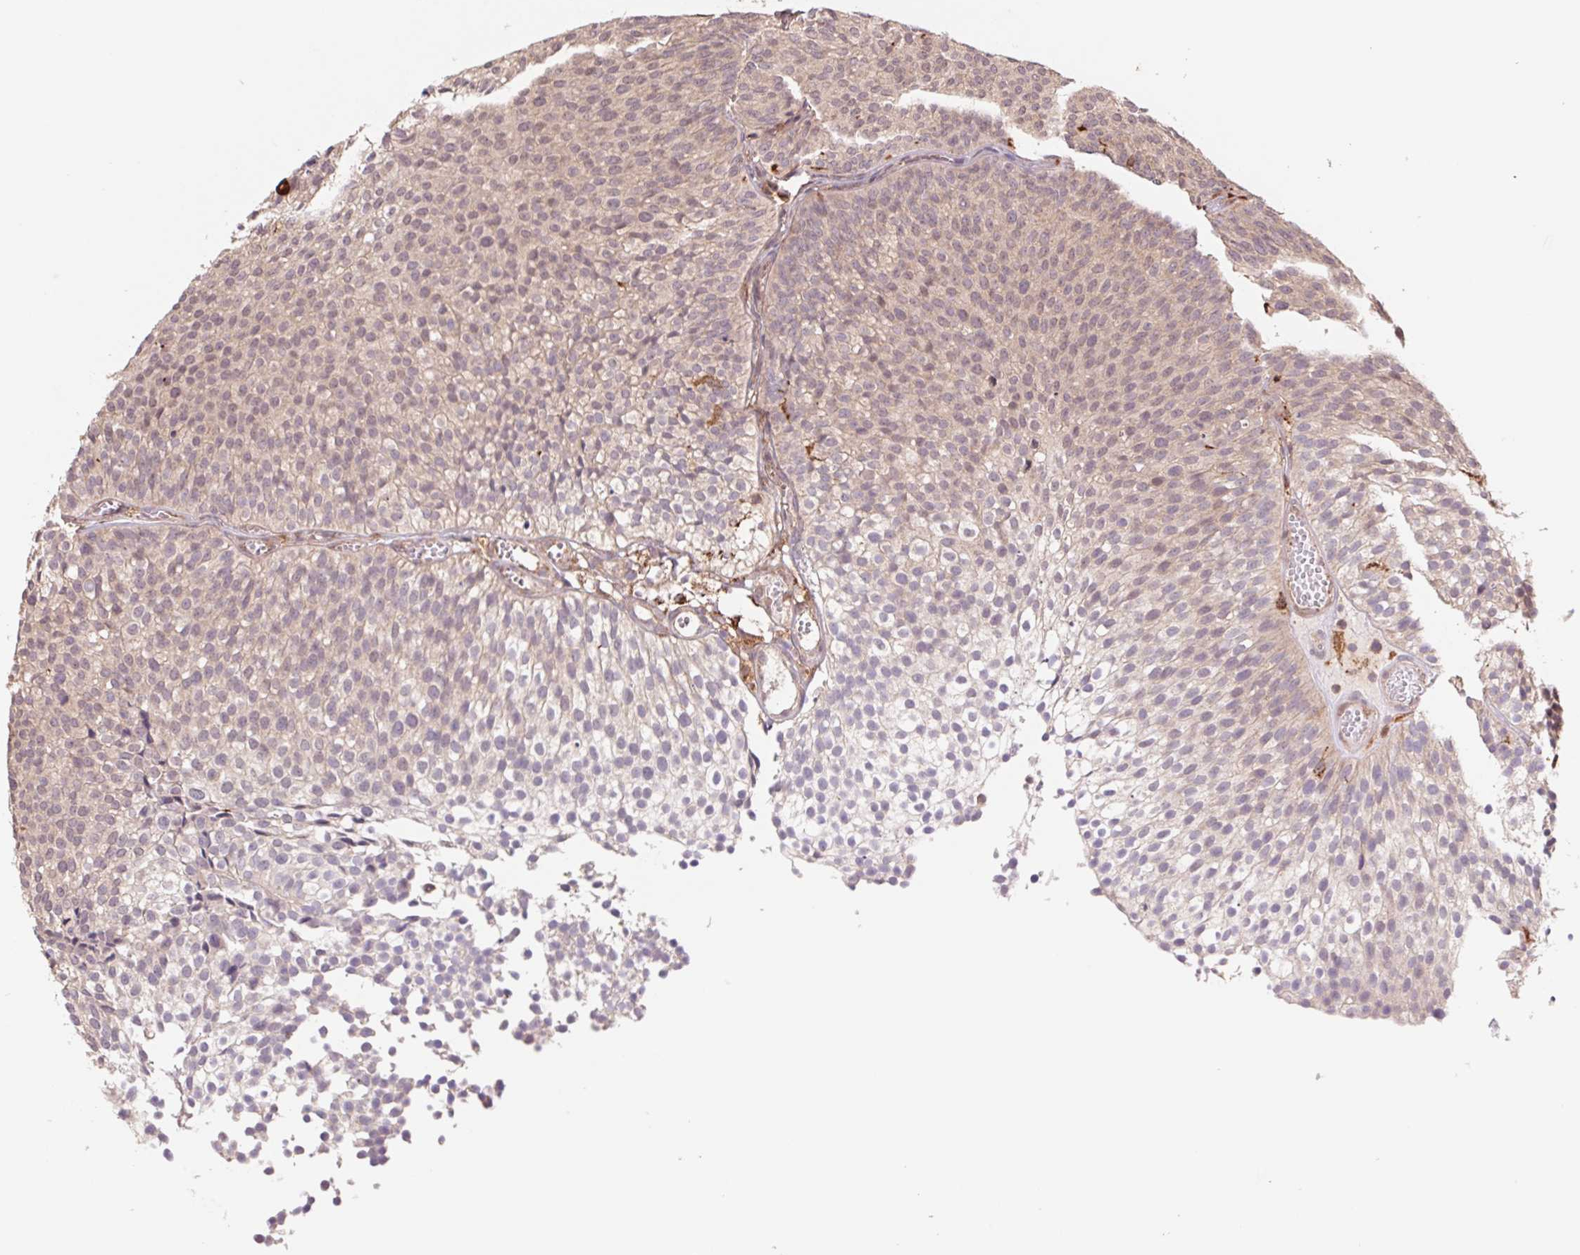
{"staining": {"intensity": "weak", "quantity": "<25%", "location": "cytoplasmic/membranous"}, "tissue": "urothelial cancer", "cell_type": "Tumor cells", "image_type": "cancer", "snomed": [{"axis": "morphology", "description": "Urothelial carcinoma, Low grade"}, {"axis": "topography", "description": "Urinary bladder"}], "caption": "A high-resolution histopathology image shows immunohistochemistry (IHC) staining of urothelial carcinoma (low-grade), which shows no significant staining in tumor cells. (Immunohistochemistry, brightfield microscopy, high magnification).", "gene": "URM1", "patient": {"sex": "male", "age": 91}}